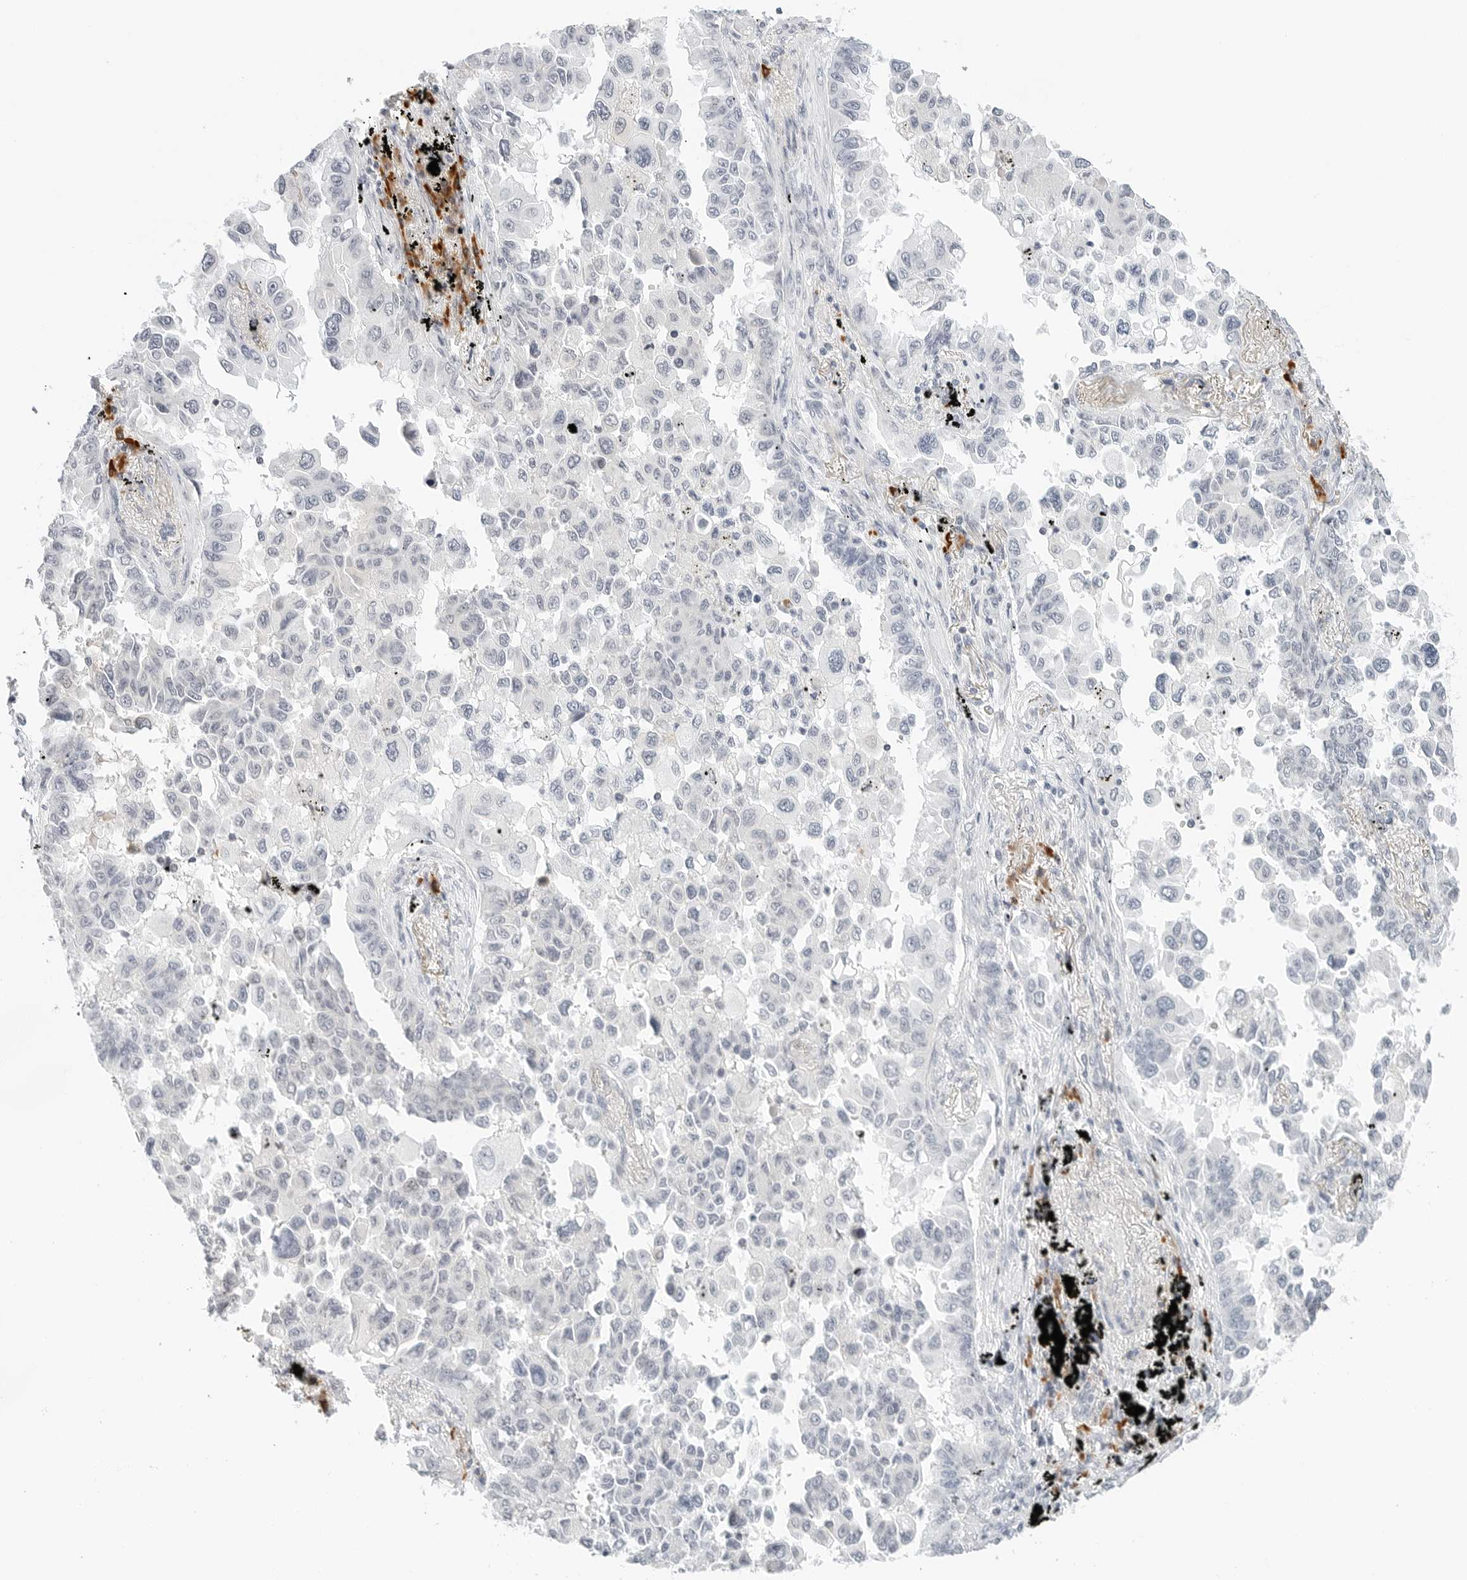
{"staining": {"intensity": "negative", "quantity": "none", "location": "none"}, "tissue": "lung cancer", "cell_type": "Tumor cells", "image_type": "cancer", "snomed": [{"axis": "morphology", "description": "Adenocarcinoma, NOS"}, {"axis": "topography", "description": "Lung"}], "caption": "Tumor cells are negative for brown protein staining in lung adenocarcinoma.", "gene": "PARP10", "patient": {"sex": "female", "age": 67}}